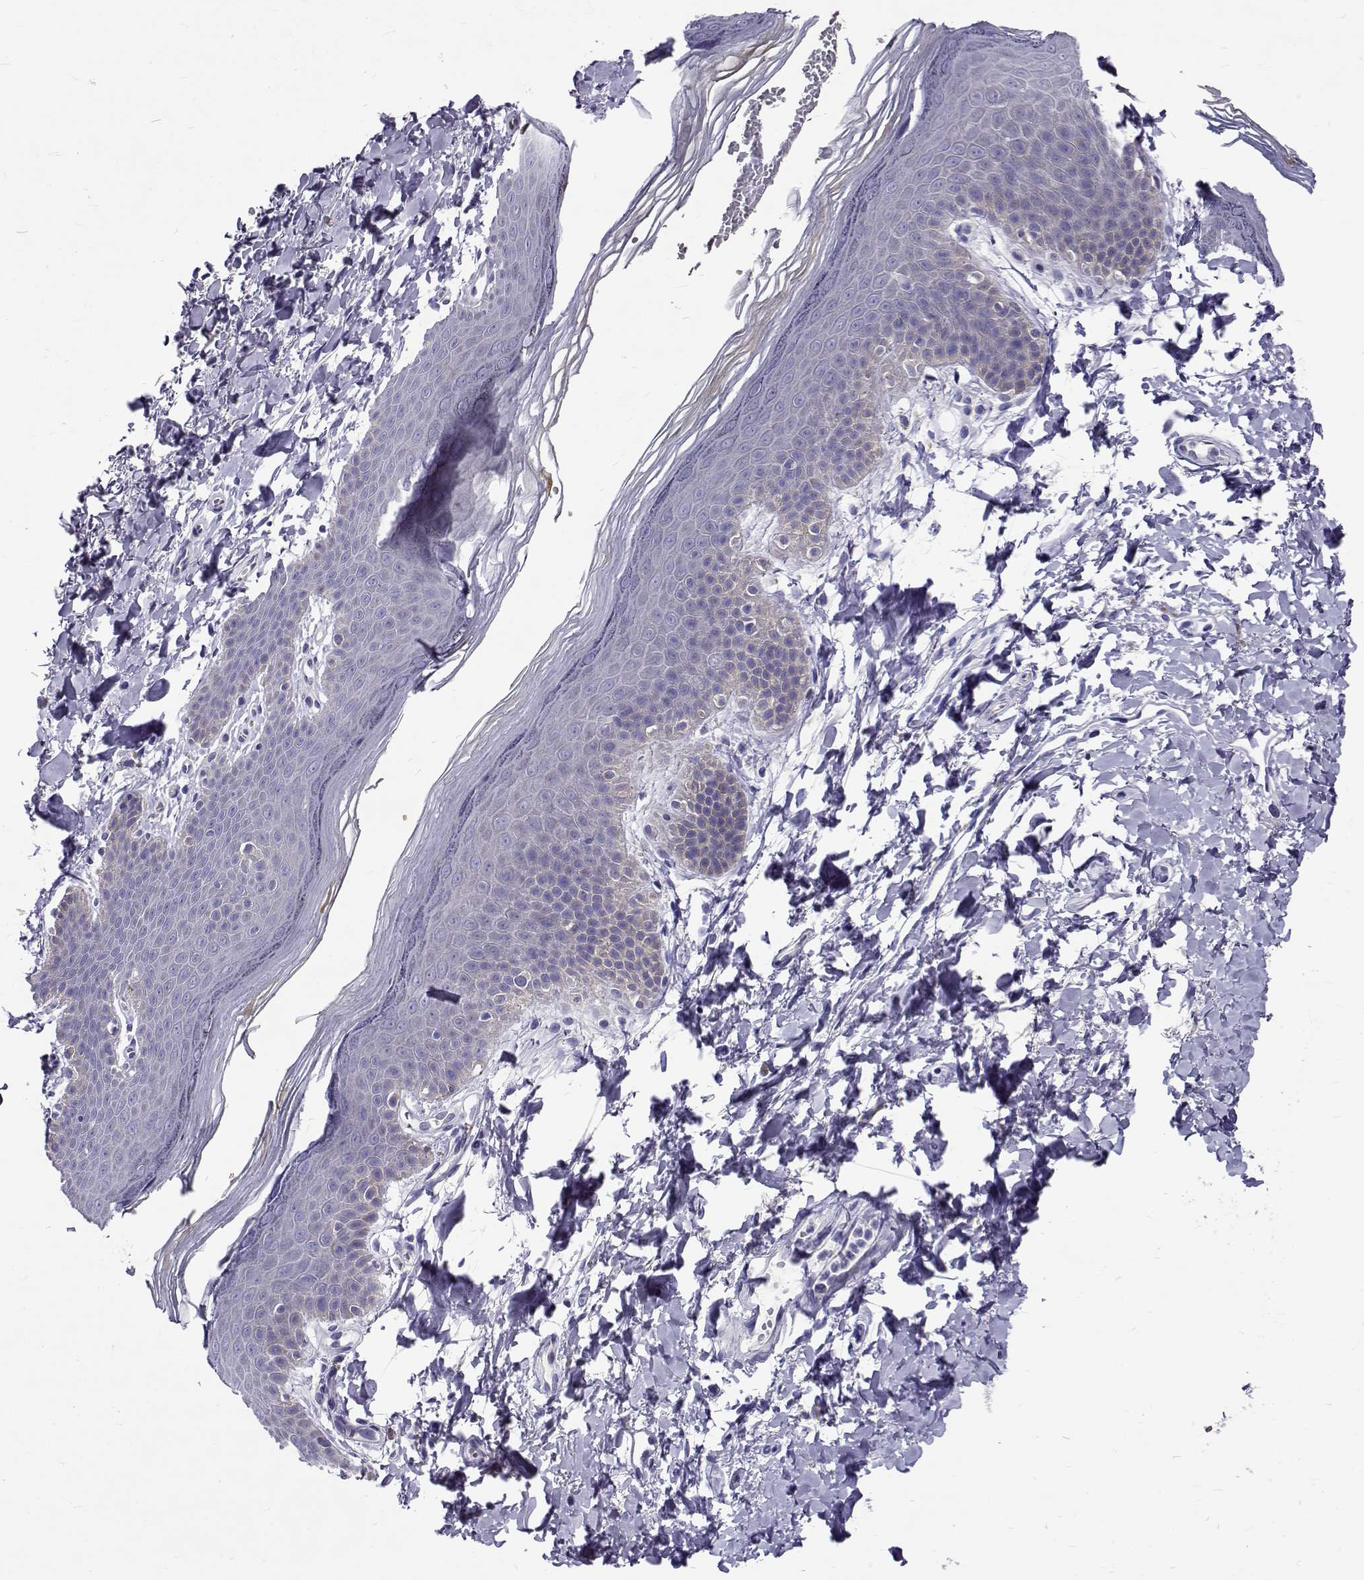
{"staining": {"intensity": "negative", "quantity": "none", "location": "none"}, "tissue": "skin", "cell_type": "Epidermal cells", "image_type": "normal", "snomed": [{"axis": "morphology", "description": "Normal tissue, NOS"}, {"axis": "topography", "description": "Anal"}], "caption": "Image shows no significant protein positivity in epidermal cells of unremarkable skin.", "gene": "IGSF1", "patient": {"sex": "male", "age": 53}}